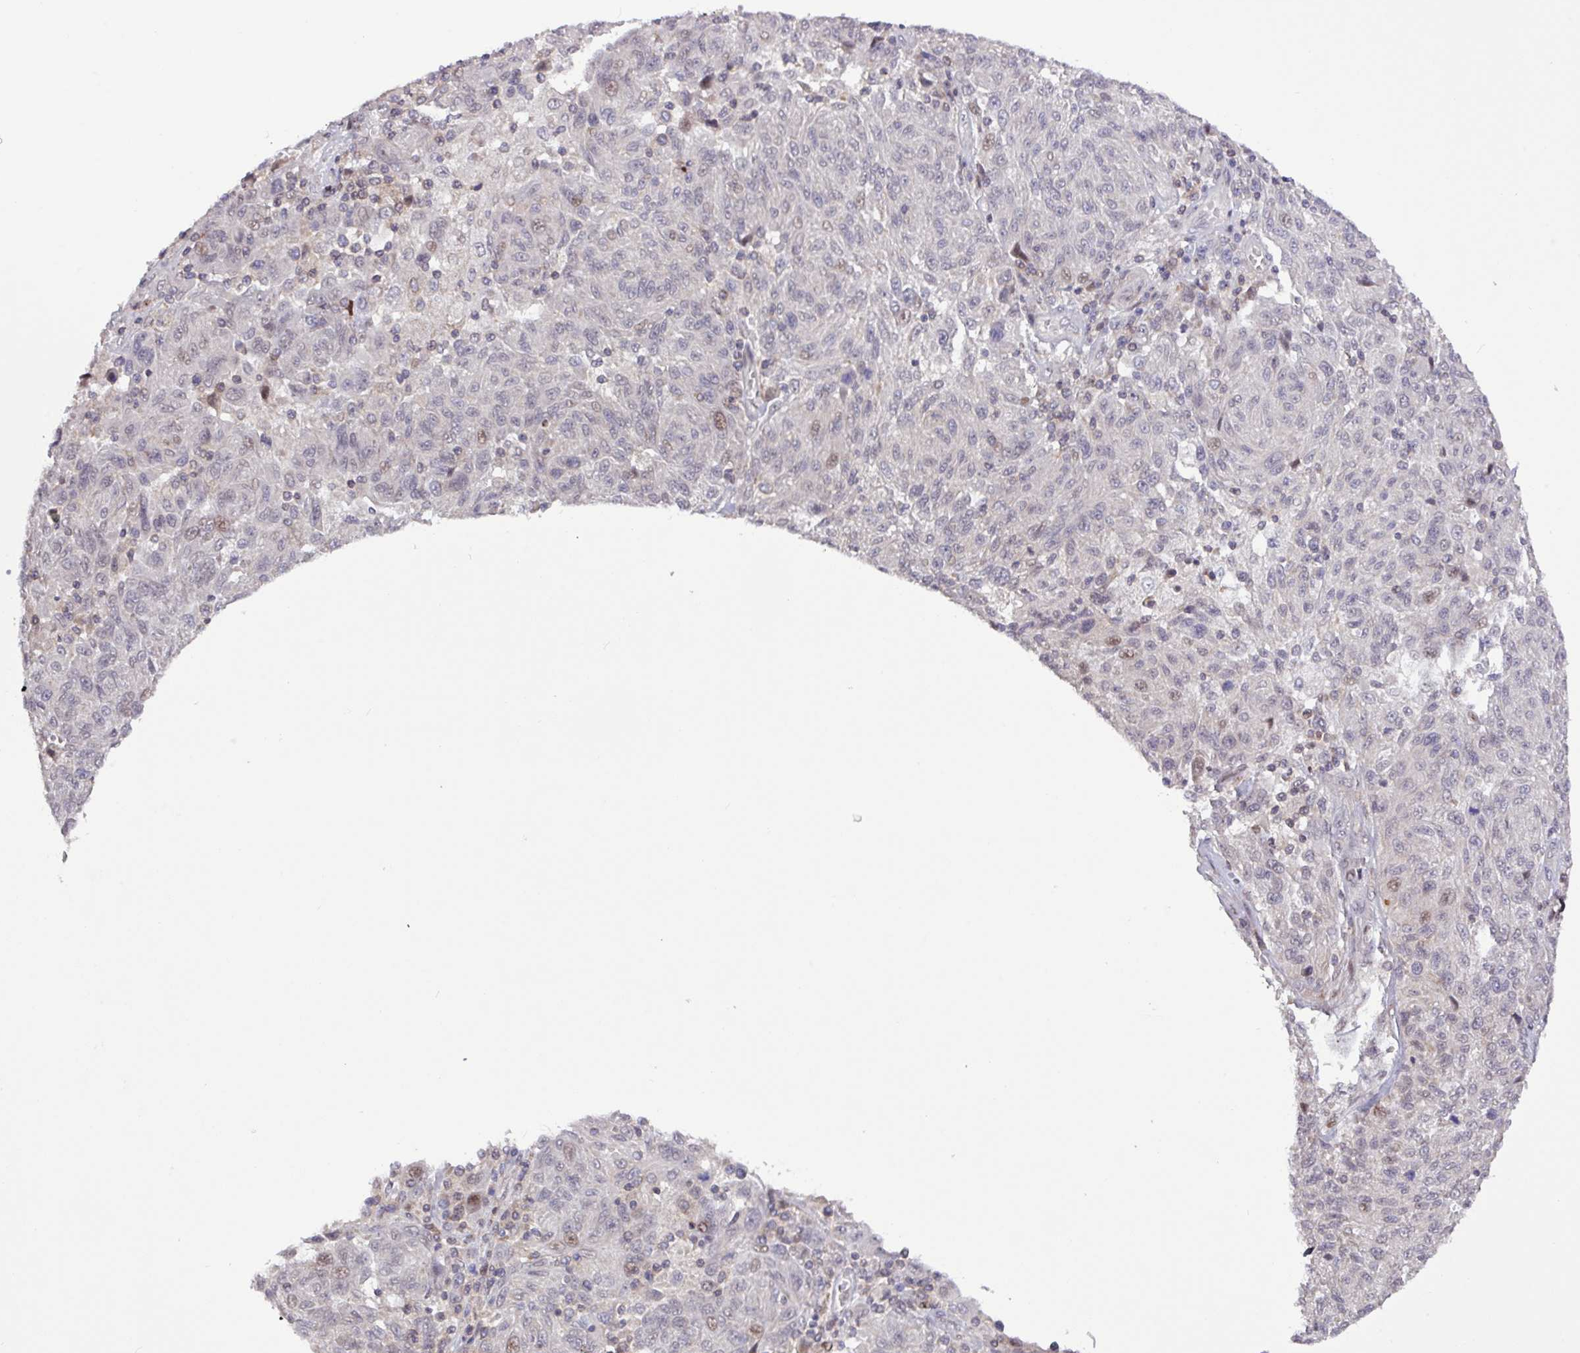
{"staining": {"intensity": "weak", "quantity": "<25%", "location": "nuclear"}, "tissue": "melanoma", "cell_type": "Tumor cells", "image_type": "cancer", "snomed": [{"axis": "morphology", "description": "Malignant melanoma, NOS"}, {"axis": "topography", "description": "Skin"}], "caption": "Melanoma stained for a protein using immunohistochemistry (IHC) exhibits no staining tumor cells.", "gene": "RTL3", "patient": {"sex": "male", "age": 53}}